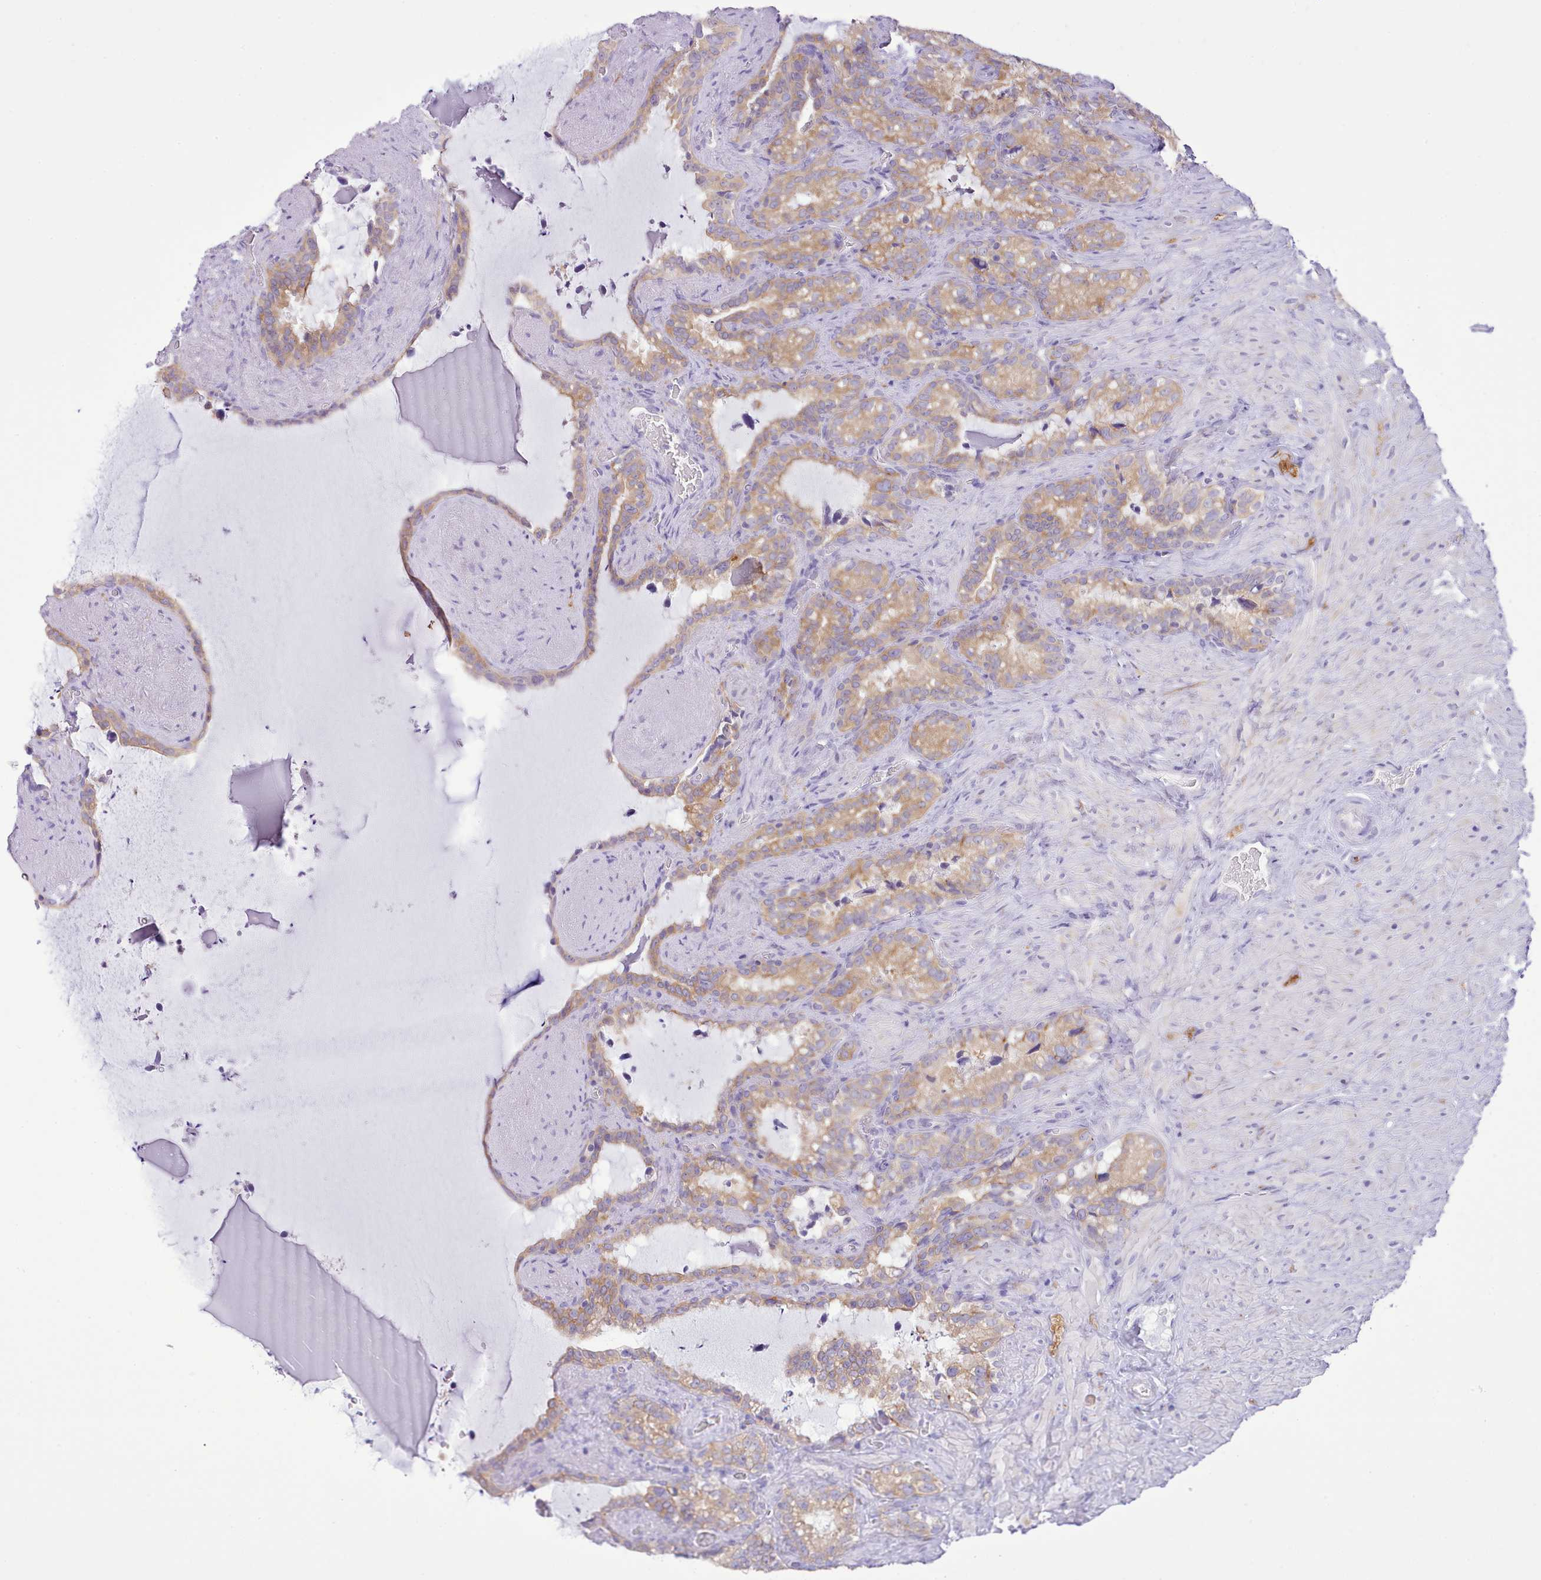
{"staining": {"intensity": "moderate", "quantity": "25%-75%", "location": "cytoplasmic/membranous"}, "tissue": "seminal vesicle", "cell_type": "Glandular cells", "image_type": "normal", "snomed": [{"axis": "morphology", "description": "Normal tissue, NOS"}, {"axis": "topography", "description": "Prostate"}, {"axis": "topography", "description": "Seminal veicle"}], "caption": "High-power microscopy captured an immunohistochemistry (IHC) histopathology image of benign seminal vesicle, revealing moderate cytoplasmic/membranous positivity in about 25%-75% of glandular cells.", "gene": "MDFI", "patient": {"sex": "male", "age": 58}}